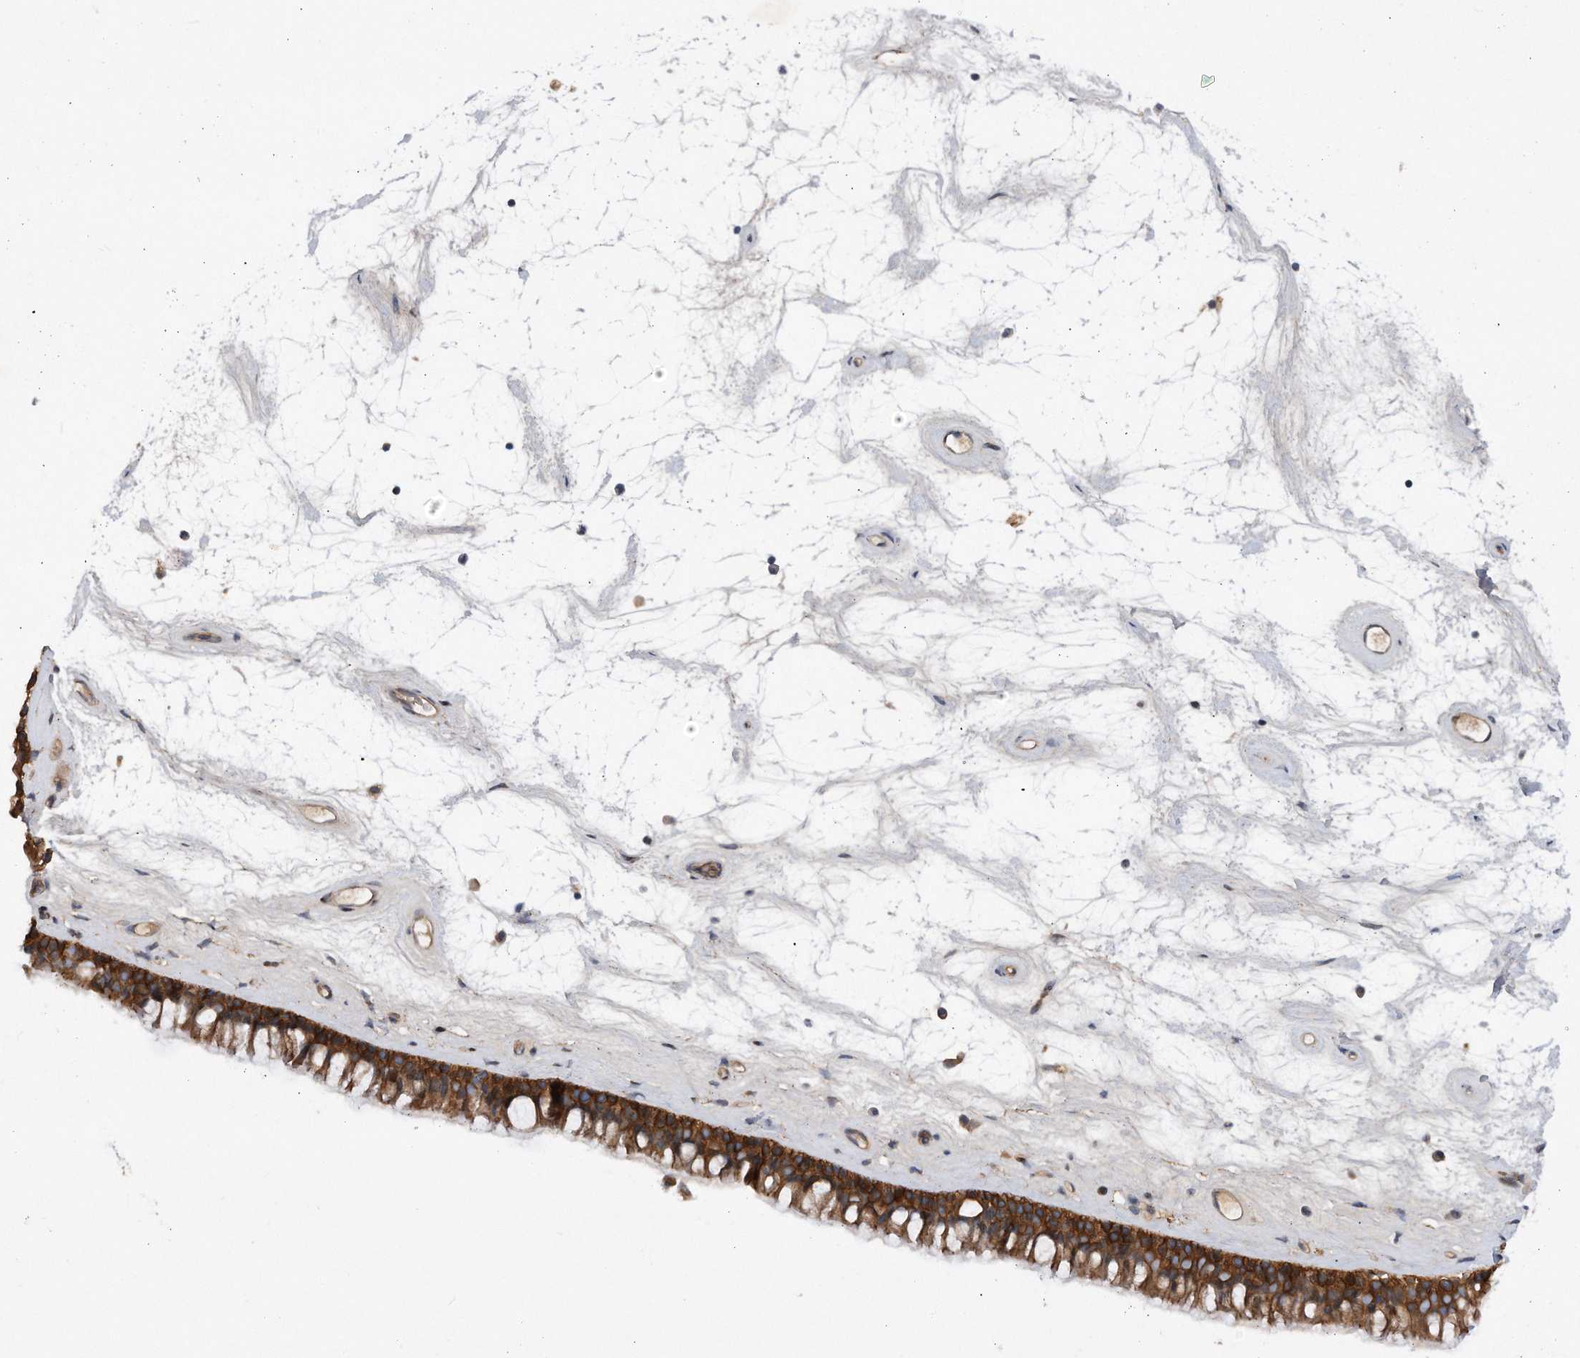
{"staining": {"intensity": "strong", "quantity": ">75%", "location": "cytoplasmic/membranous"}, "tissue": "nasopharynx", "cell_type": "Respiratory epithelial cells", "image_type": "normal", "snomed": [{"axis": "morphology", "description": "Normal tissue, NOS"}, {"axis": "topography", "description": "Nasopharynx"}], "caption": "Nasopharynx stained with DAB (3,3'-diaminobenzidine) immunohistochemistry (IHC) shows high levels of strong cytoplasmic/membranous expression in approximately >75% of respiratory epithelial cells.", "gene": "CDH12", "patient": {"sex": "male", "age": 64}}